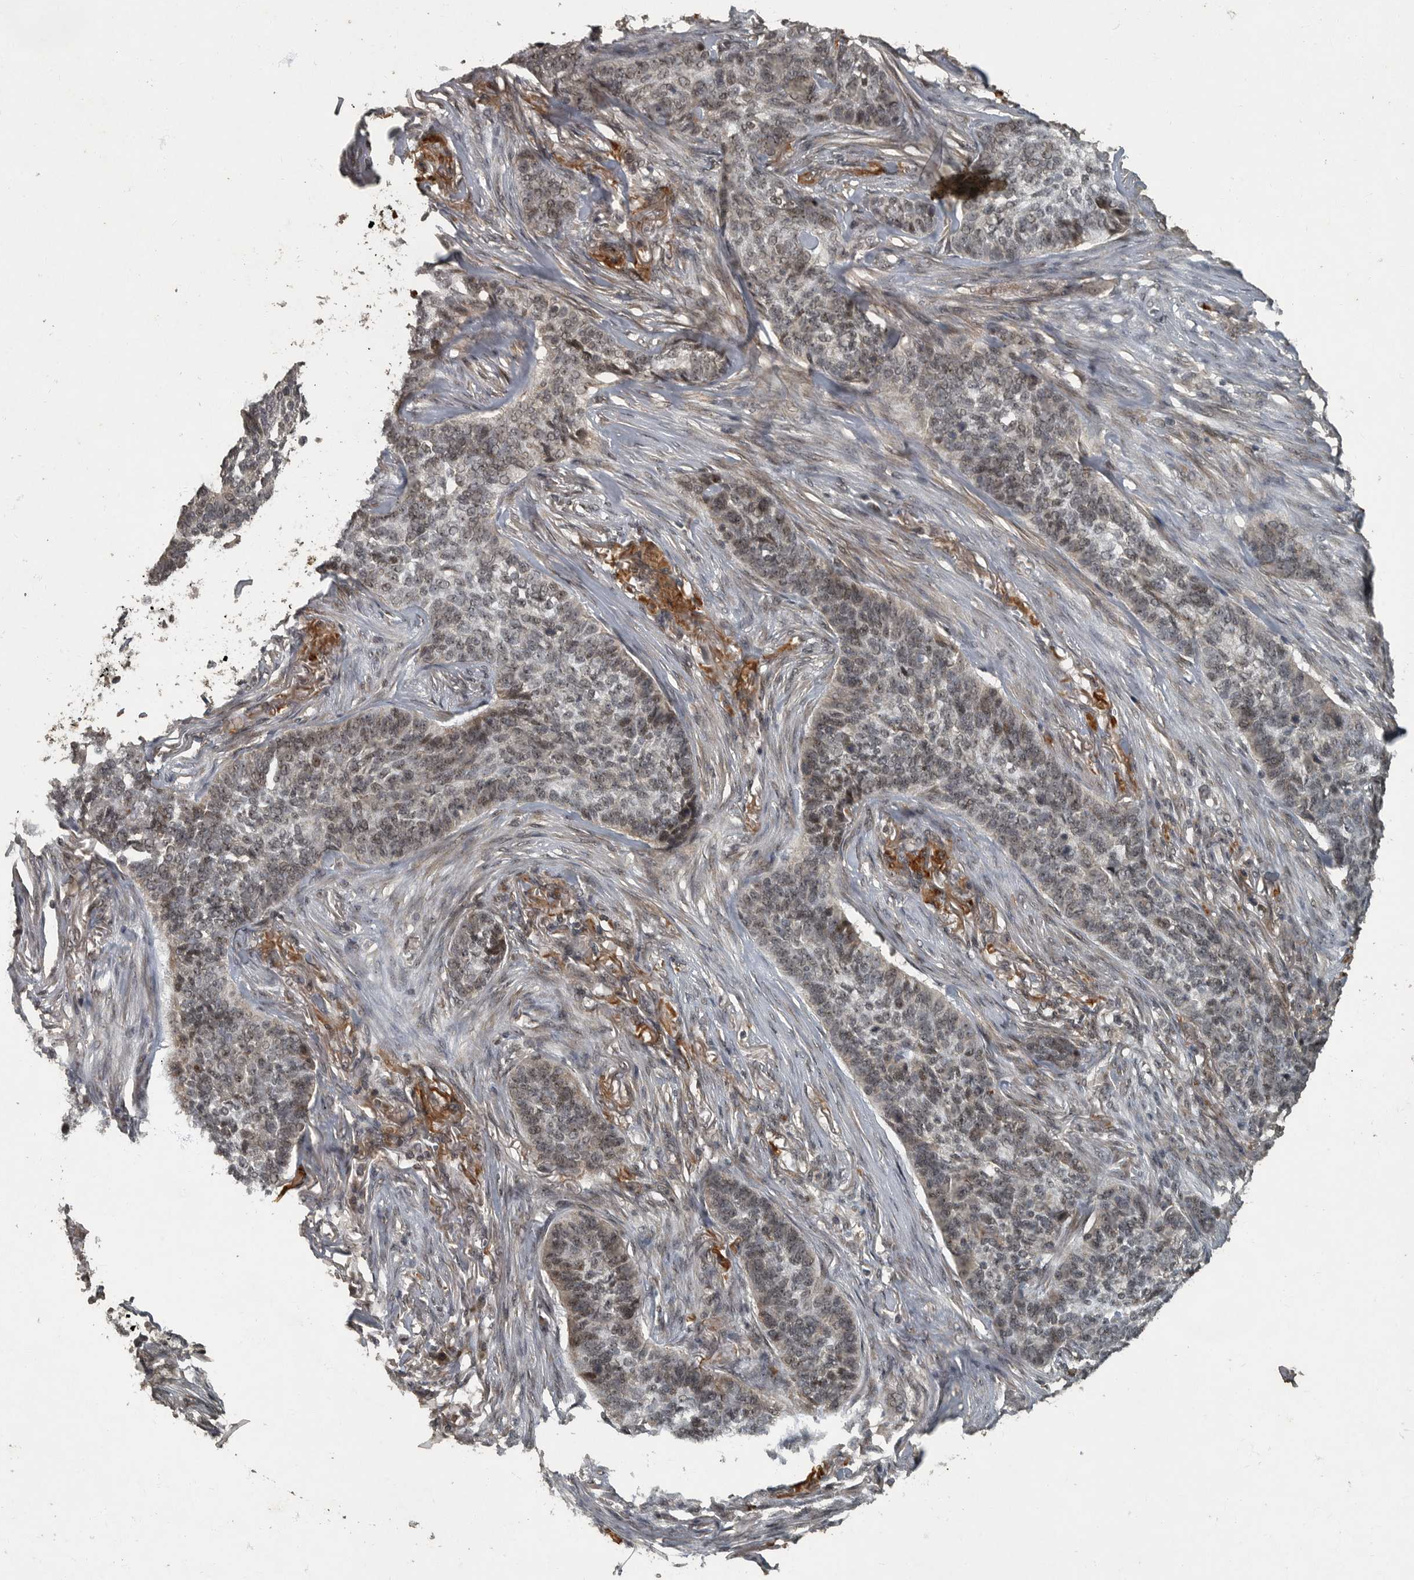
{"staining": {"intensity": "moderate", "quantity": "<25%", "location": "nuclear"}, "tissue": "skin cancer", "cell_type": "Tumor cells", "image_type": "cancer", "snomed": [{"axis": "morphology", "description": "Basal cell carcinoma"}, {"axis": "topography", "description": "Skin"}], "caption": "Brown immunohistochemical staining in skin cancer reveals moderate nuclear staining in about <25% of tumor cells. (DAB (3,3'-diaminobenzidine) IHC with brightfield microscopy, high magnification).", "gene": "FOXO1", "patient": {"sex": "male", "age": 85}}